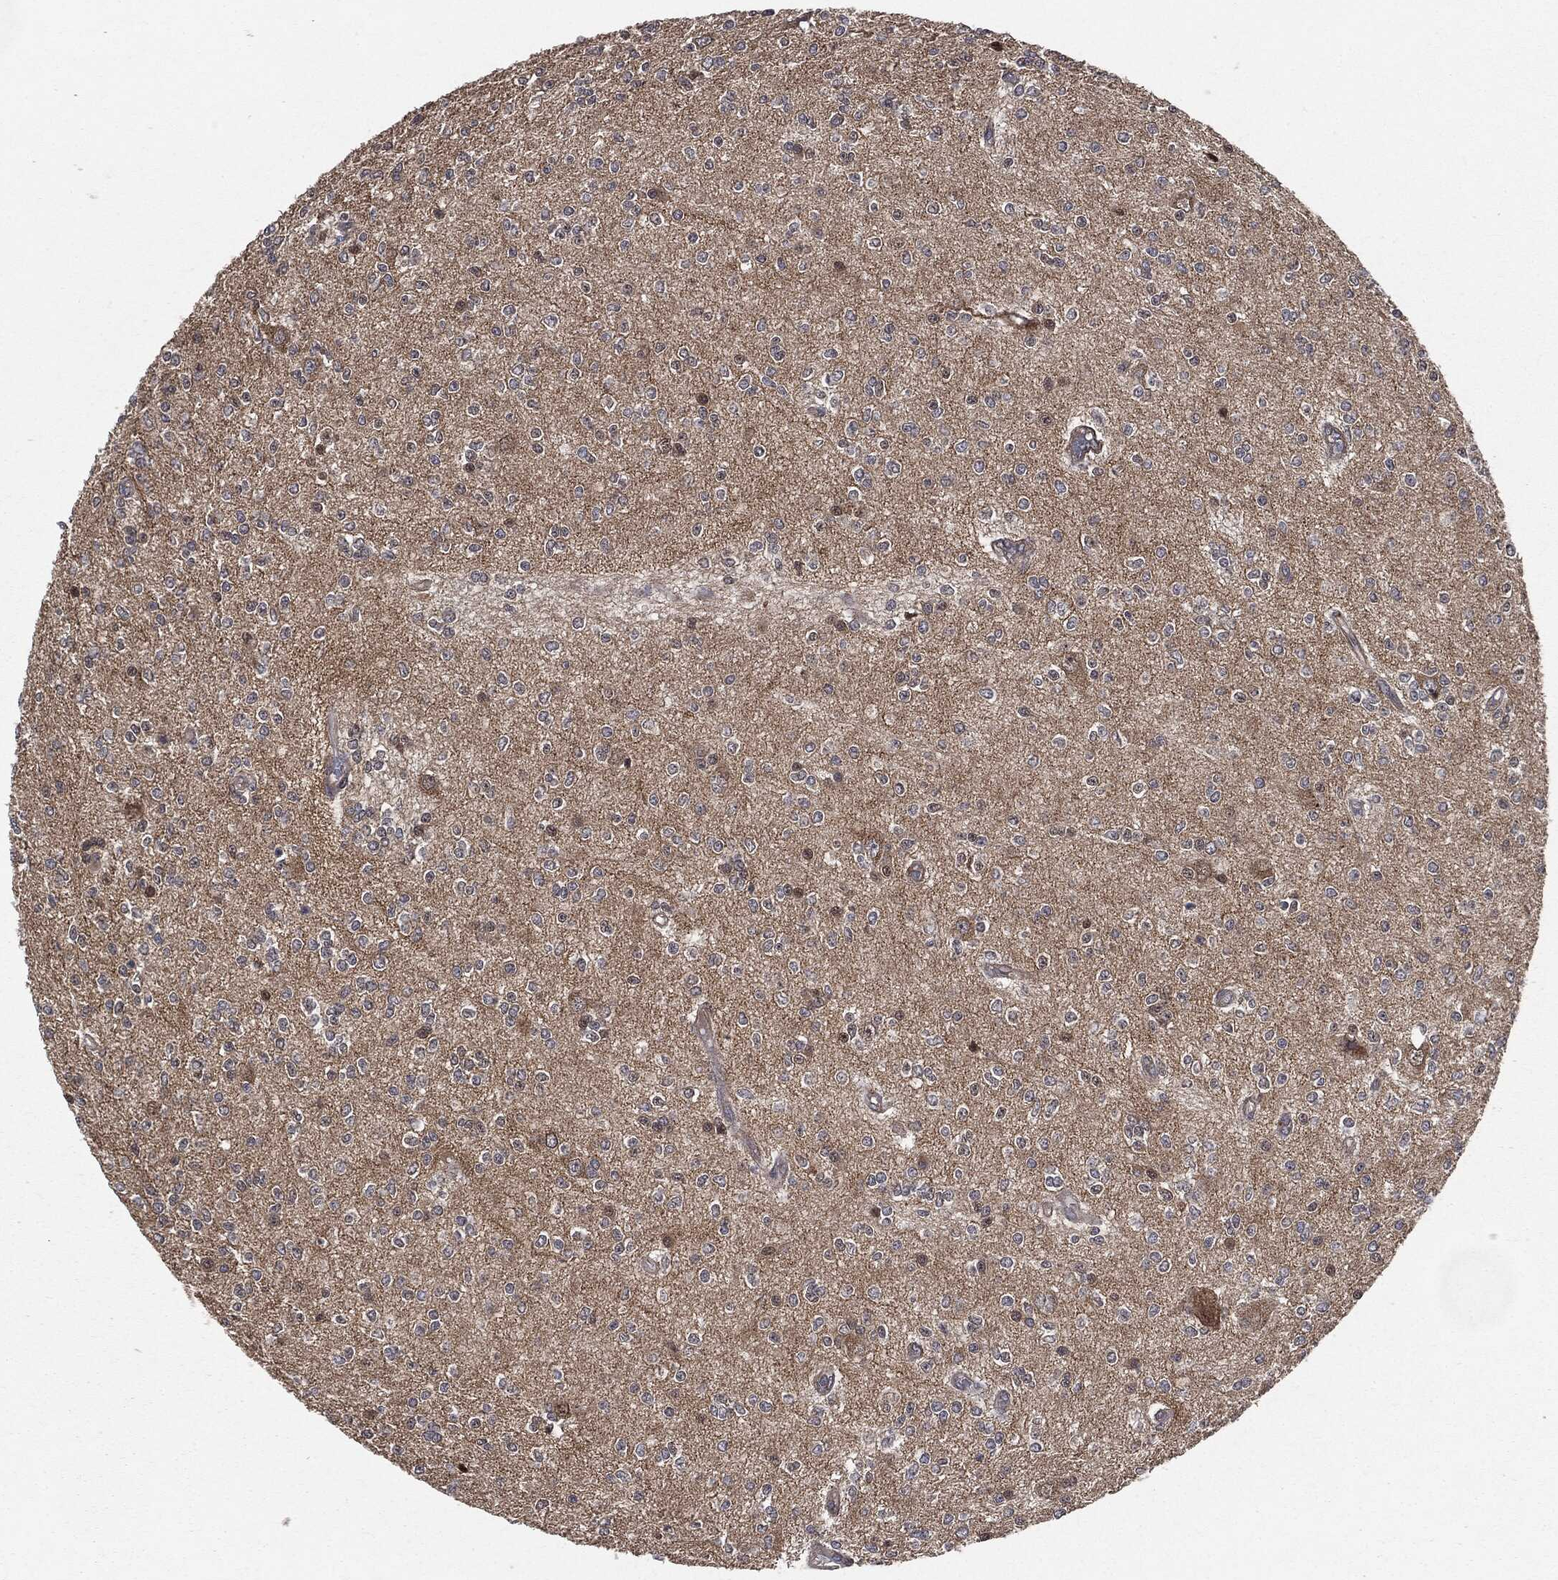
{"staining": {"intensity": "negative", "quantity": "none", "location": "none"}, "tissue": "glioma", "cell_type": "Tumor cells", "image_type": "cancer", "snomed": [{"axis": "morphology", "description": "Glioma, malignant, Low grade"}, {"axis": "topography", "description": "Brain"}], "caption": "High magnification brightfield microscopy of malignant glioma (low-grade) stained with DAB (3,3'-diaminobenzidine) (brown) and counterstained with hematoxylin (blue): tumor cells show no significant expression.", "gene": "EPS15L1", "patient": {"sex": "male", "age": 67}}